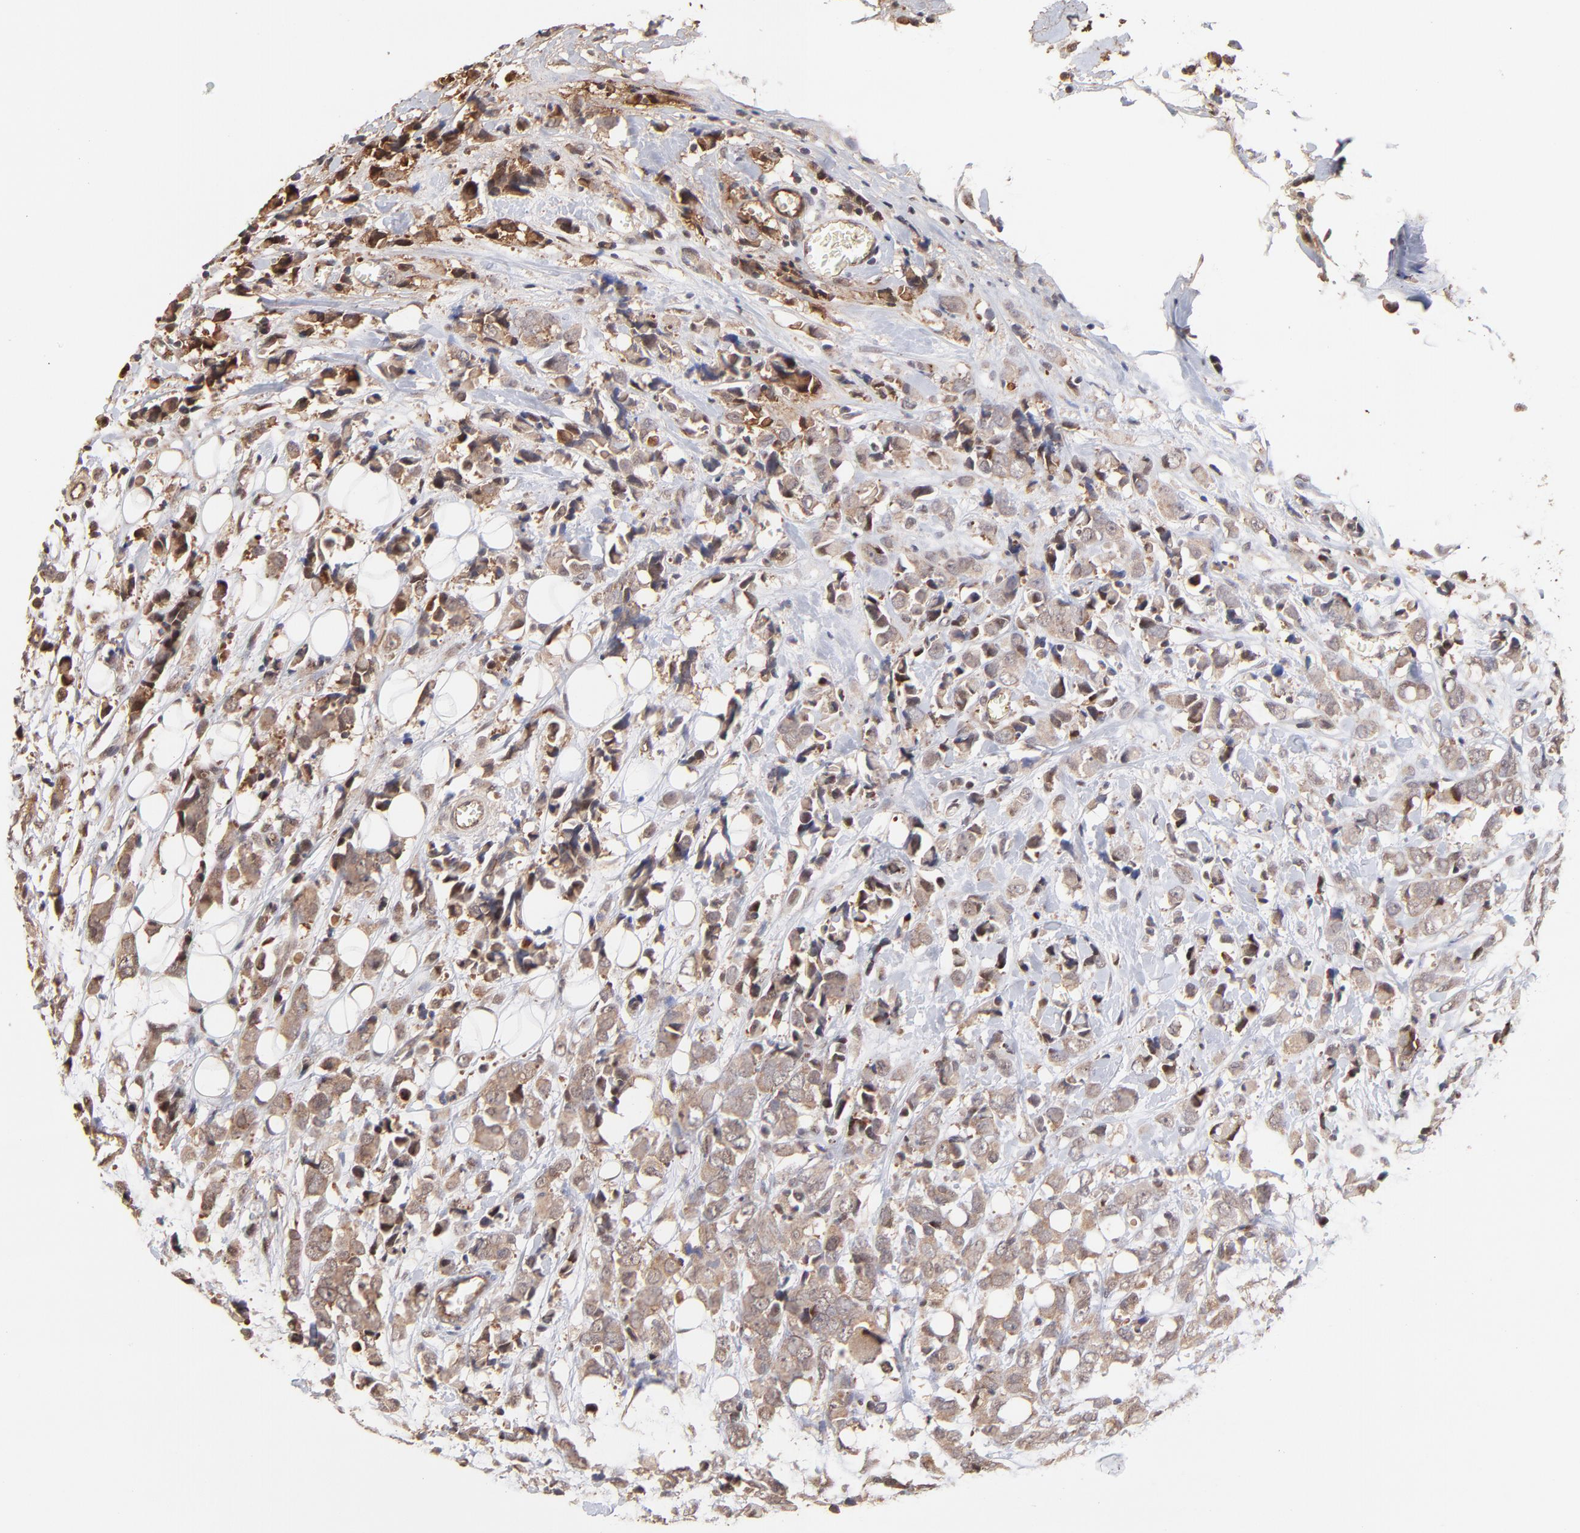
{"staining": {"intensity": "moderate", "quantity": ">75%", "location": "cytoplasmic/membranous"}, "tissue": "breast cancer", "cell_type": "Tumor cells", "image_type": "cancer", "snomed": [{"axis": "morphology", "description": "Lobular carcinoma"}, {"axis": "topography", "description": "Breast"}], "caption": "Breast lobular carcinoma stained with a brown dye demonstrates moderate cytoplasmic/membranous positive expression in about >75% of tumor cells.", "gene": "PSMD14", "patient": {"sex": "female", "age": 57}}